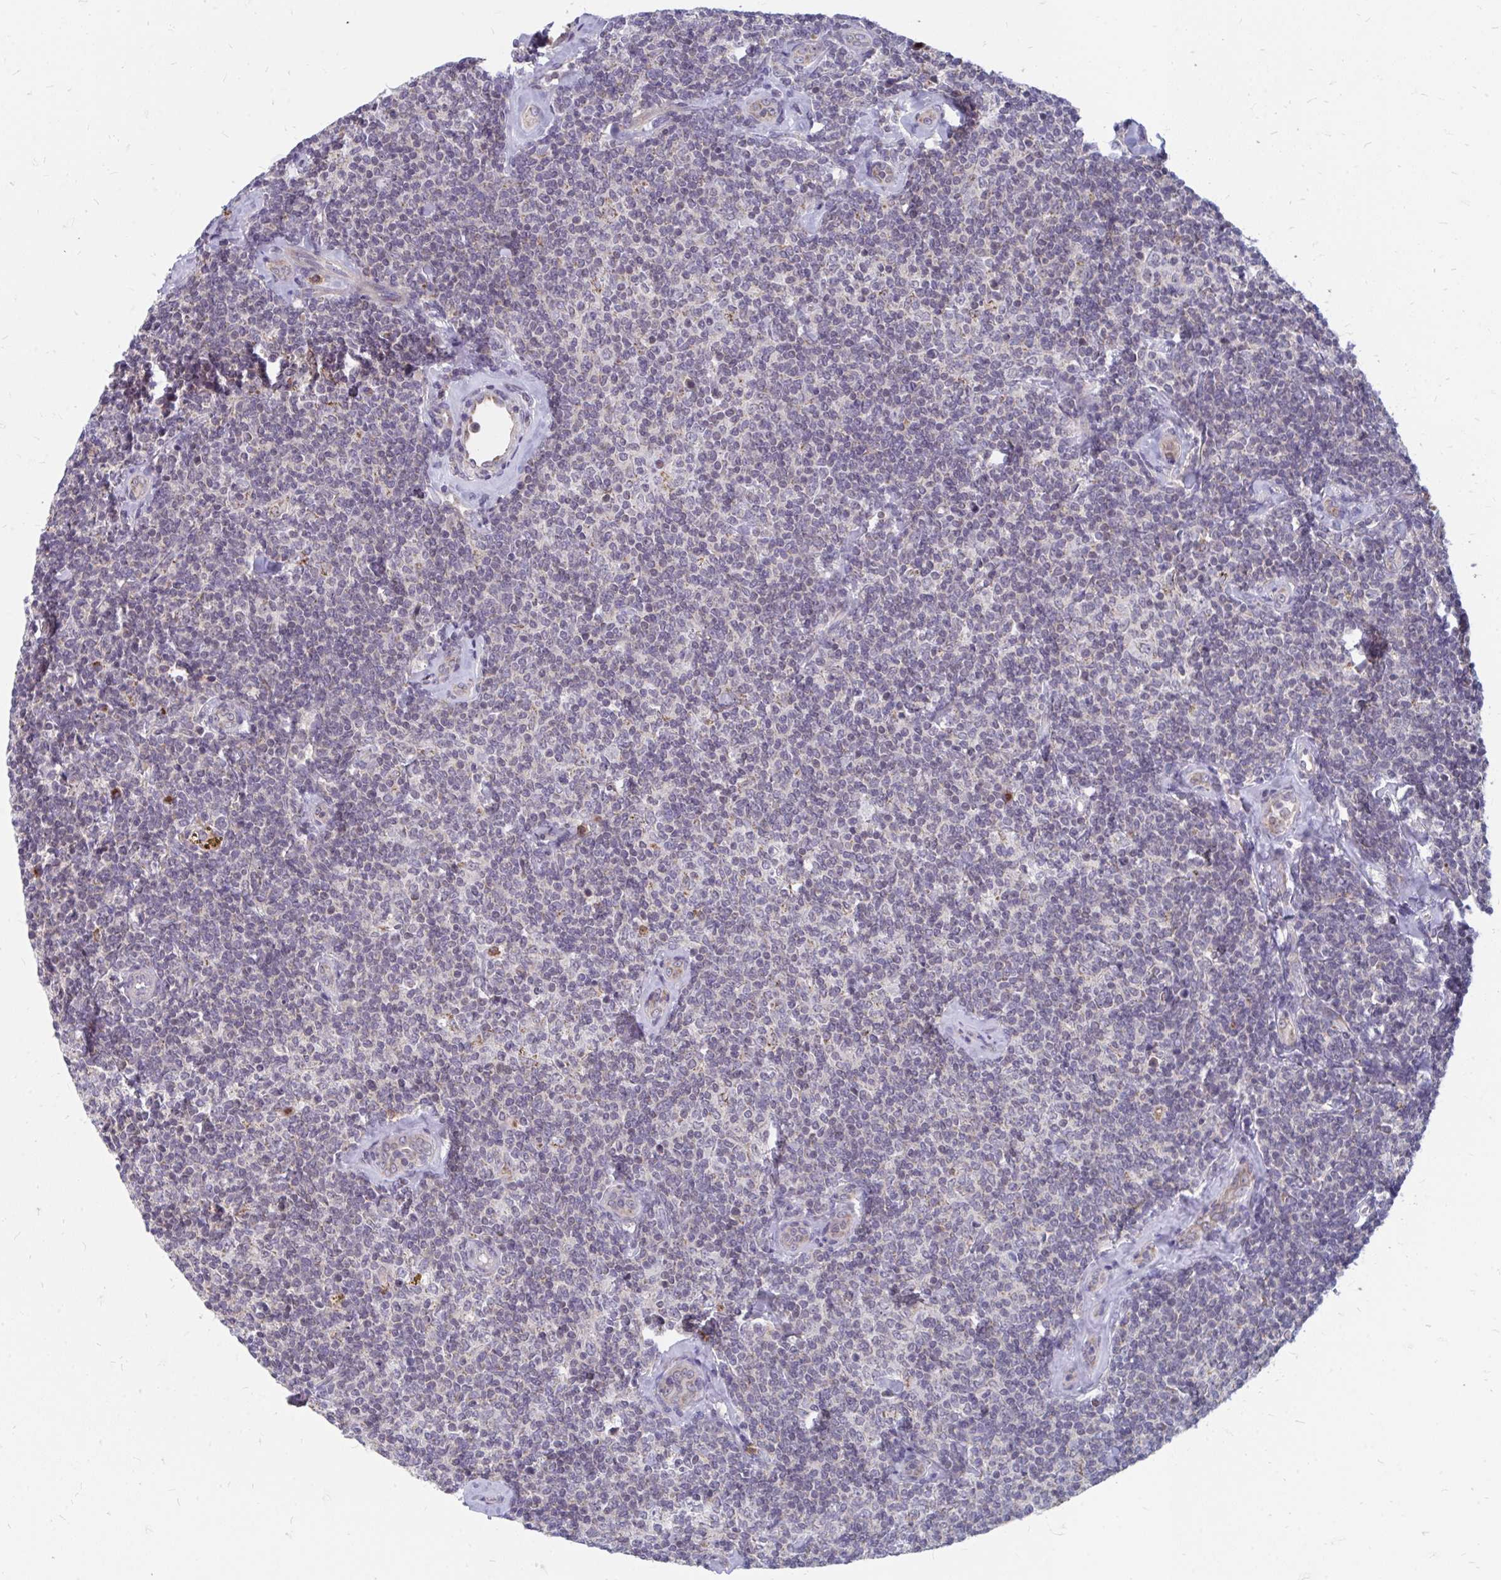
{"staining": {"intensity": "weak", "quantity": "<25%", "location": "cytoplasmic/membranous"}, "tissue": "lymphoma", "cell_type": "Tumor cells", "image_type": "cancer", "snomed": [{"axis": "morphology", "description": "Malignant lymphoma, non-Hodgkin's type, Low grade"}, {"axis": "topography", "description": "Lymph node"}], "caption": "Immunohistochemical staining of low-grade malignant lymphoma, non-Hodgkin's type reveals no significant positivity in tumor cells.", "gene": "PABIR3", "patient": {"sex": "female", "age": 56}}